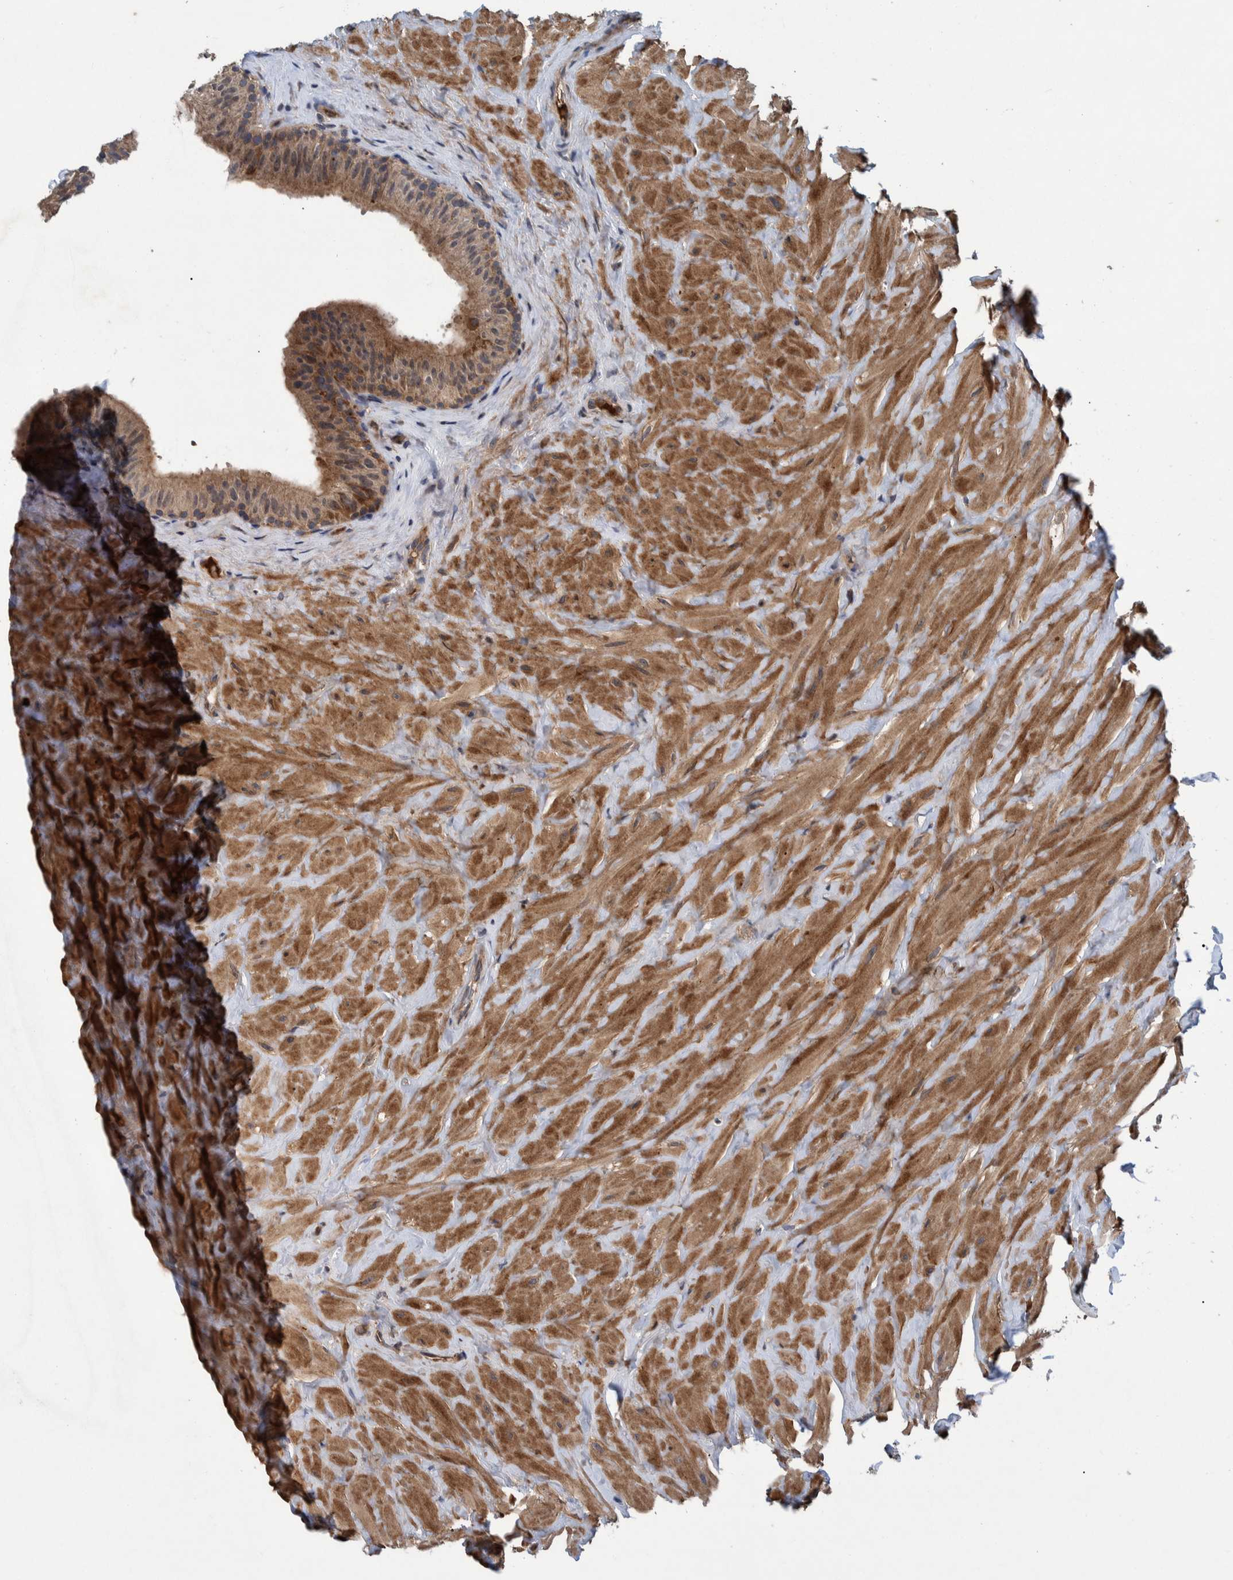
{"staining": {"intensity": "moderate", "quantity": ">75%", "location": "cytoplasmic/membranous"}, "tissue": "epididymis", "cell_type": "Glandular cells", "image_type": "normal", "snomed": [{"axis": "morphology", "description": "Normal tissue, NOS"}, {"axis": "topography", "description": "Vascular tissue"}, {"axis": "topography", "description": "Epididymis"}], "caption": "Immunohistochemical staining of benign human epididymis displays medium levels of moderate cytoplasmic/membranous positivity in about >75% of glandular cells.", "gene": "ITIH3", "patient": {"sex": "male", "age": 49}}